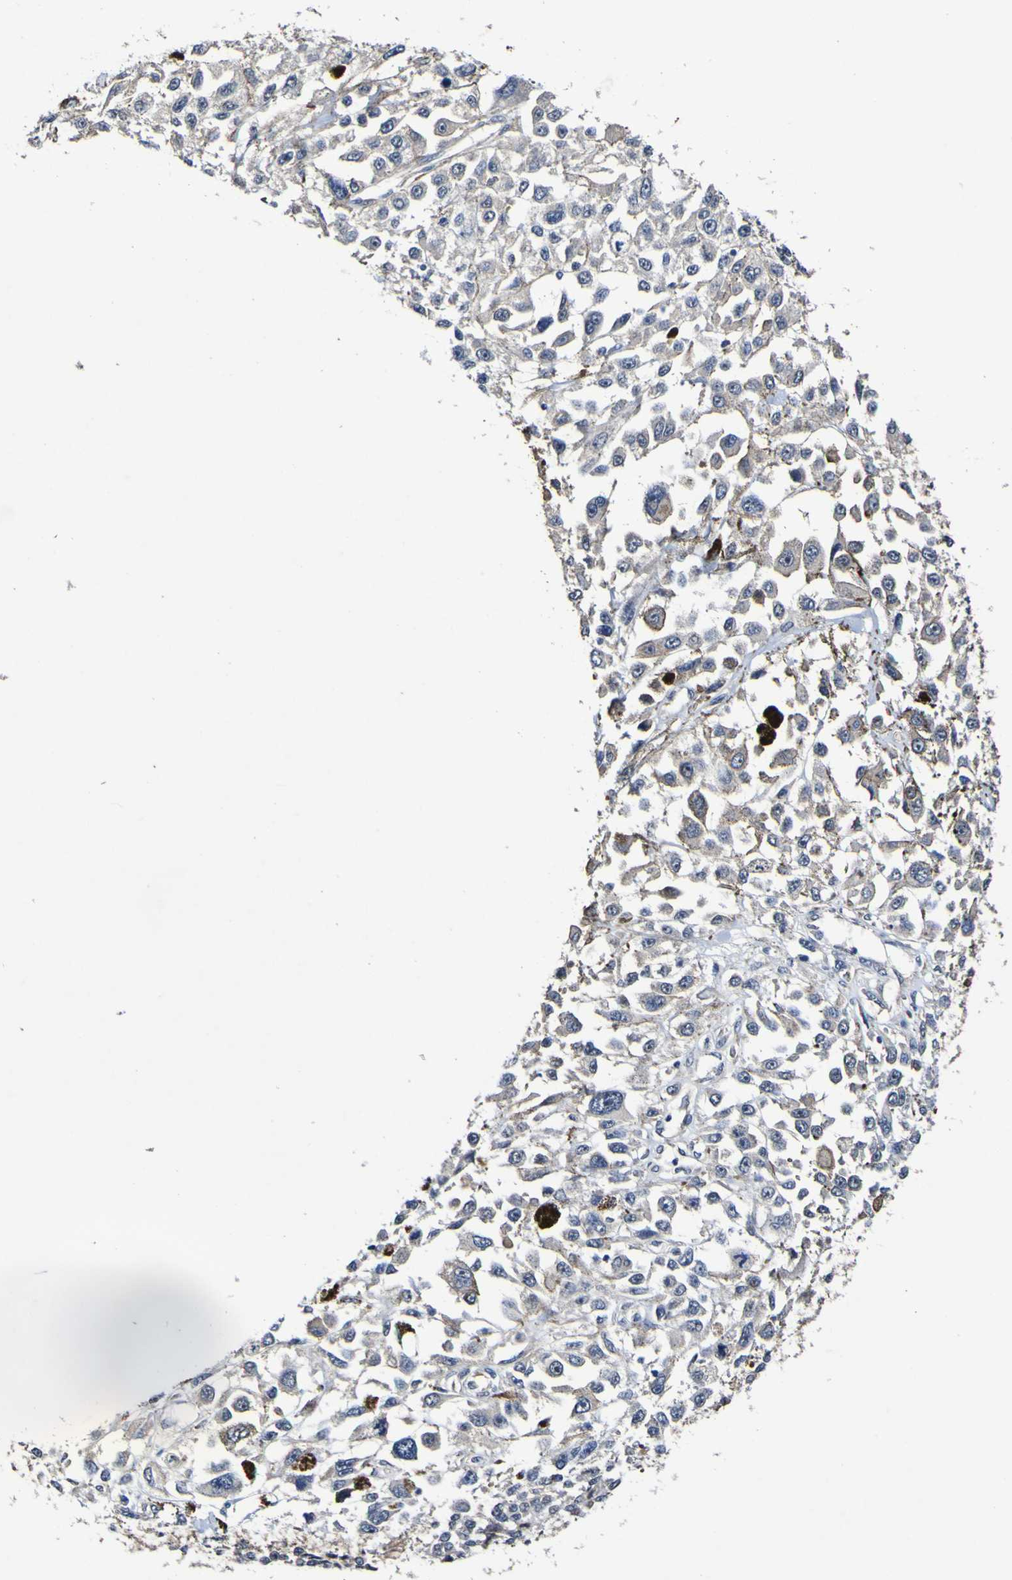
{"staining": {"intensity": "negative", "quantity": "none", "location": "none"}, "tissue": "melanoma", "cell_type": "Tumor cells", "image_type": "cancer", "snomed": [{"axis": "morphology", "description": "Malignant melanoma, Metastatic site"}, {"axis": "topography", "description": "Lymph node"}], "caption": "High power microscopy image of an immunohistochemistry (IHC) photomicrograph of malignant melanoma (metastatic site), revealing no significant expression in tumor cells.", "gene": "CCL2", "patient": {"sex": "male", "age": 59}}